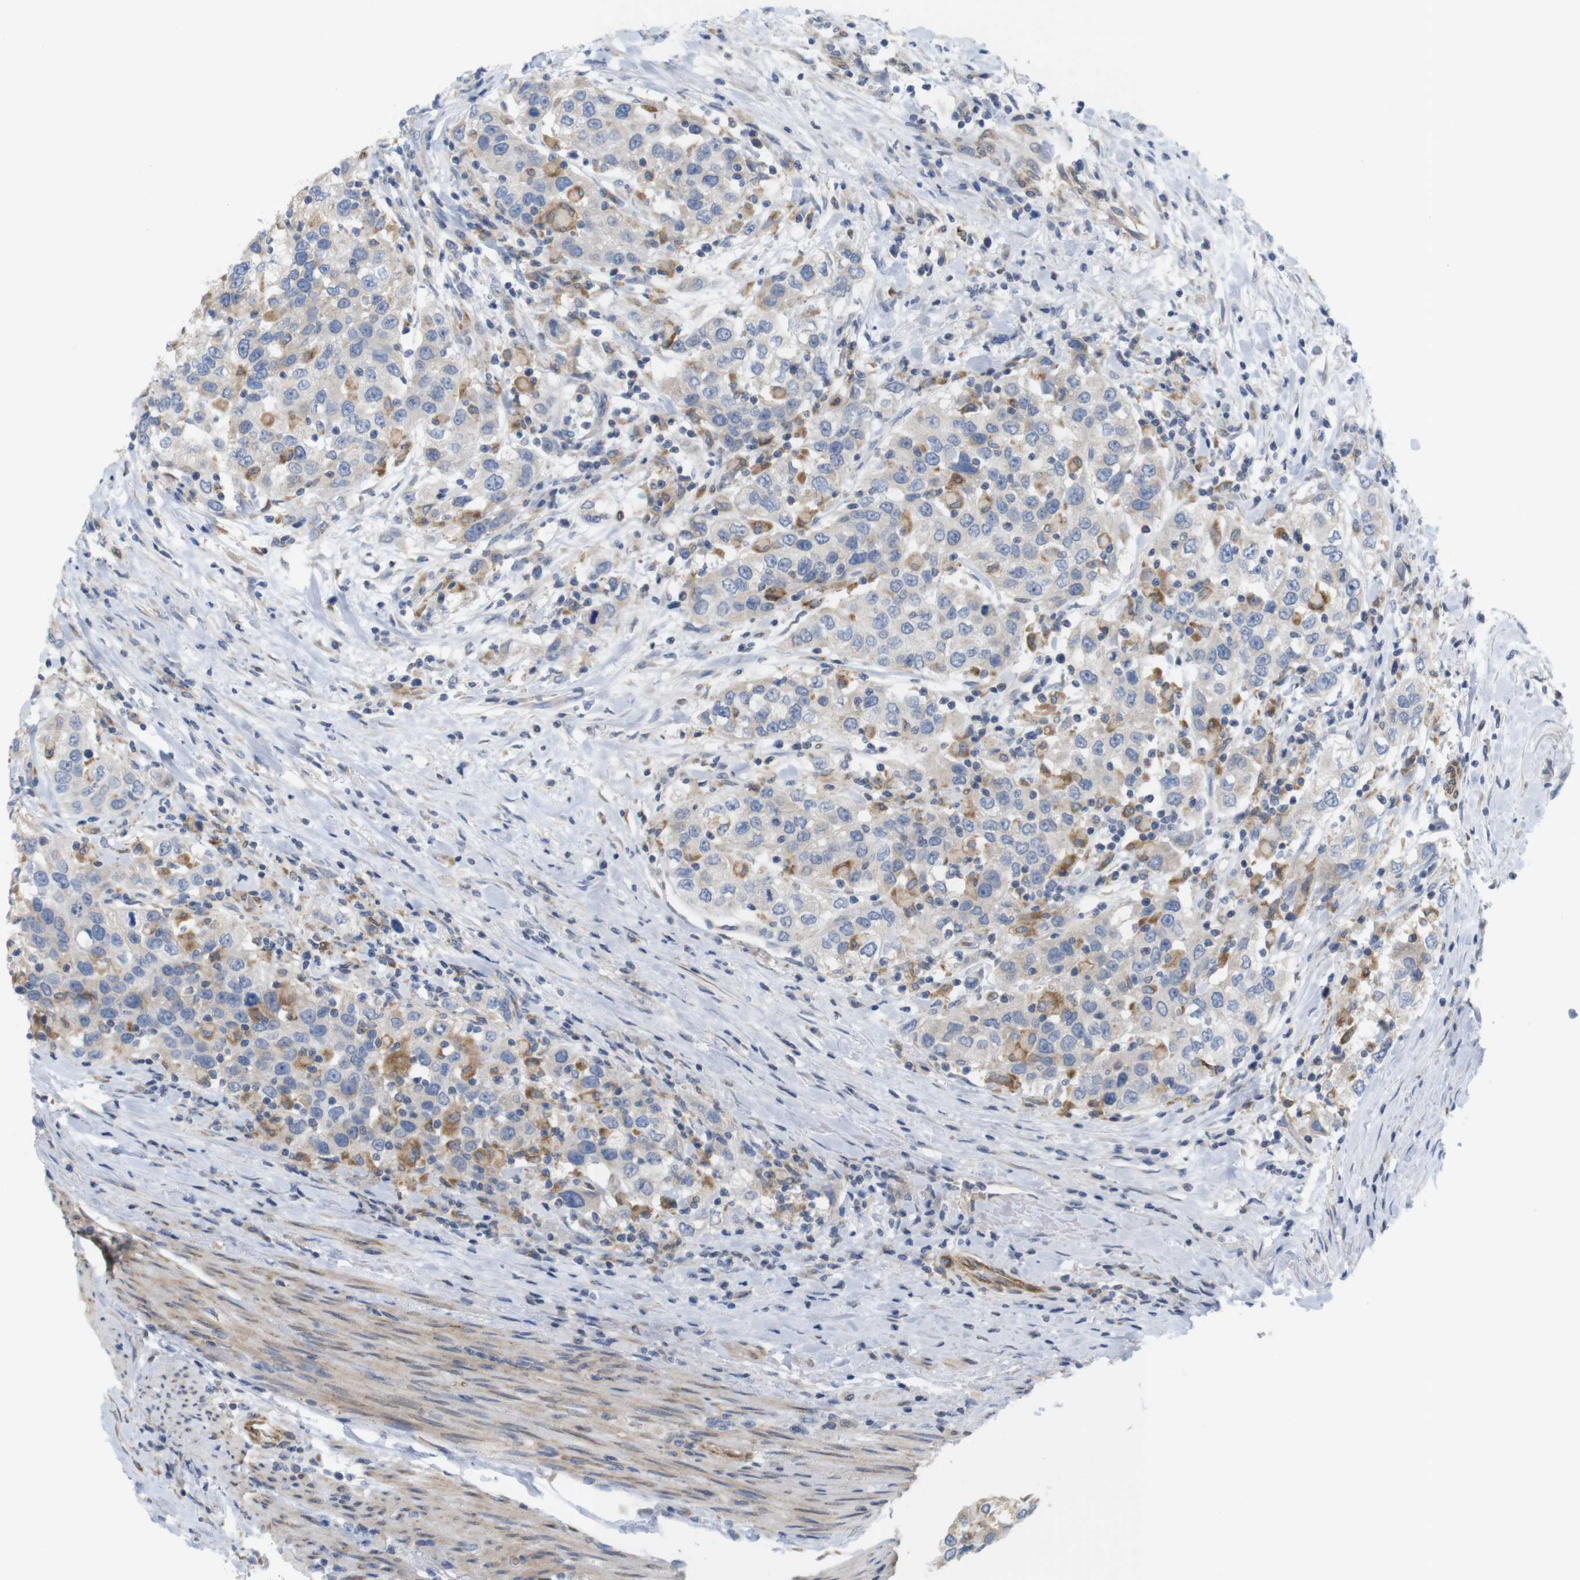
{"staining": {"intensity": "weak", "quantity": "<25%", "location": "cytoplasmic/membranous"}, "tissue": "urothelial cancer", "cell_type": "Tumor cells", "image_type": "cancer", "snomed": [{"axis": "morphology", "description": "Urothelial carcinoma, High grade"}, {"axis": "topography", "description": "Urinary bladder"}], "caption": "High power microscopy micrograph of an immunohistochemistry photomicrograph of urothelial cancer, revealing no significant staining in tumor cells.", "gene": "ITPR1", "patient": {"sex": "female", "age": 80}}